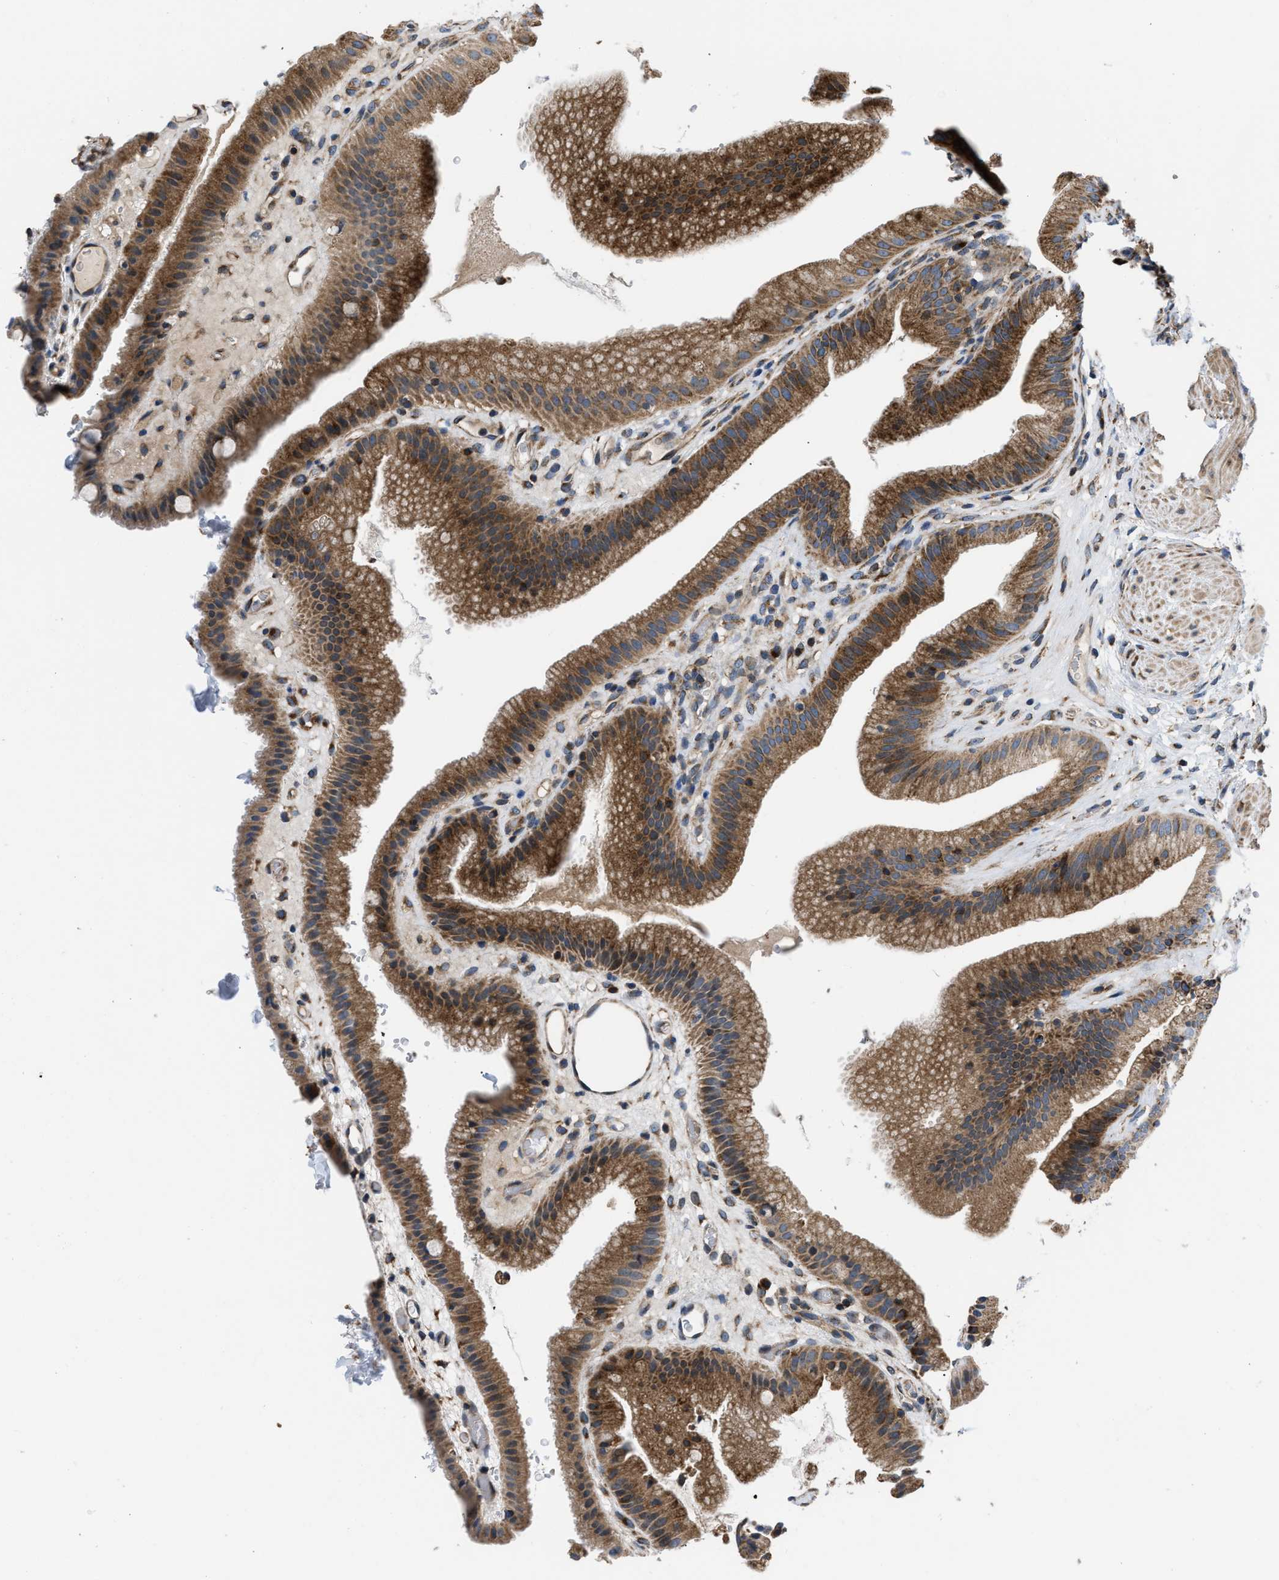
{"staining": {"intensity": "strong", "quantity": ">75%", "location": "cytoplasmic/membranous"}, "tissue": "gallbladder", "cell_type": "Glandular cells", "image_type": "normal", "snomed": [{"axis": "morphology", "description": "Normal tissue, NOS"}, {"axis": "topography", "description": "Gallbladder"}], "caption": "A brown stain labels strong cytoplasmic/membranous positivity of a protein in glandular cells of benign human gallbladder. (Brightfield microscopy of DAB IHC at high magnification).", "gene": "OPTN", "patient": {"sex": "male", "age": 49}}